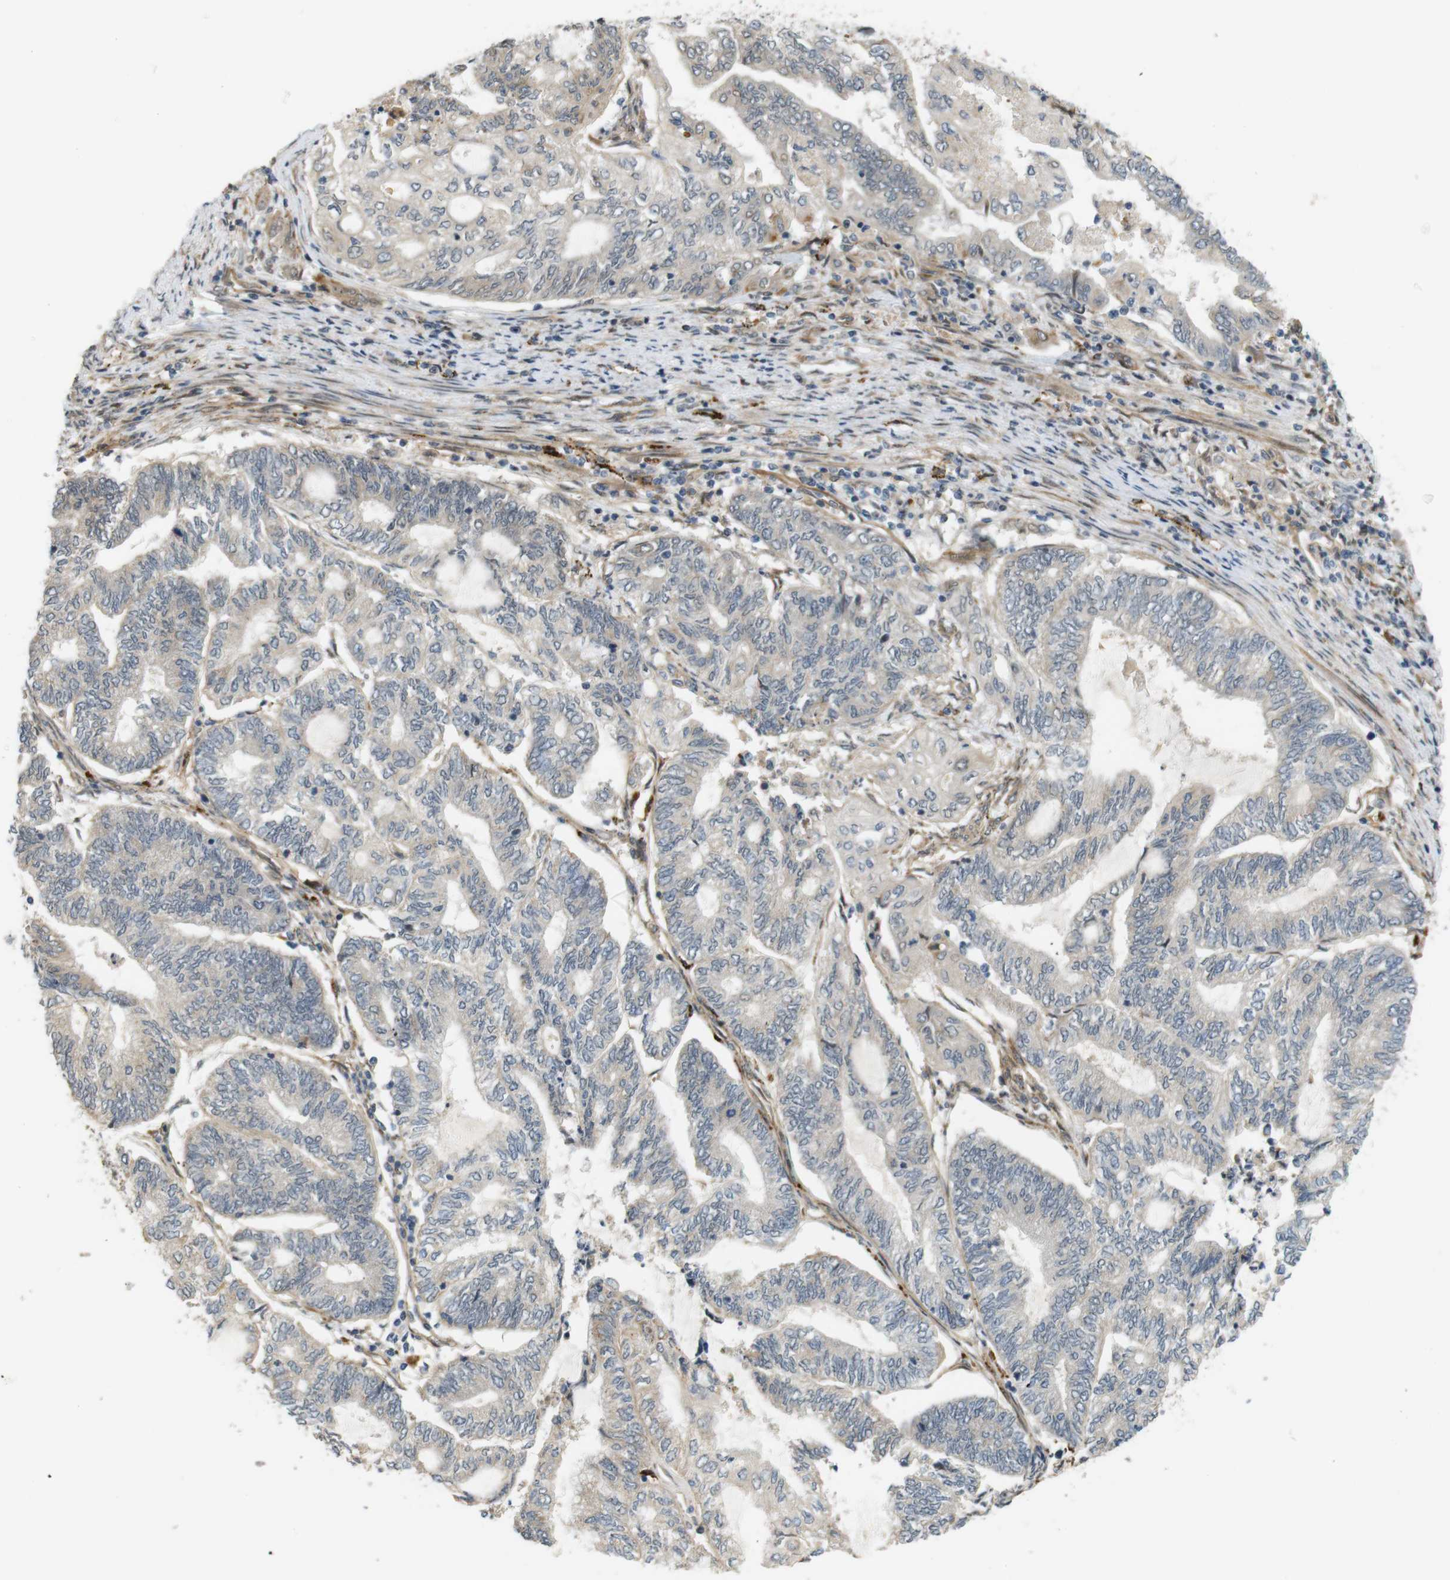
{"staining": {"intensity": "weak", "quantity": "25%-75%", "location": "cytoplasmic/membranous"}, "tissue": "endometrial cancer", "cell_type": "Tumor cells", "image_type": "cancer", "snomed": [{"axis": "morphology", "description": "Adenocarcinoma, NOS"}, {"axis": "topography", "description": "Uterus"}, {"axis": "topography", "description": "Endometrium"}], "caption": "Protein staining of endometrial cancer tissue shows weak cytoplasmic/membranous staining in approximately 25%-75% of tumor cells.", "gene": "TSPAN9", "patient": {"sex": "female", "age": 70}}